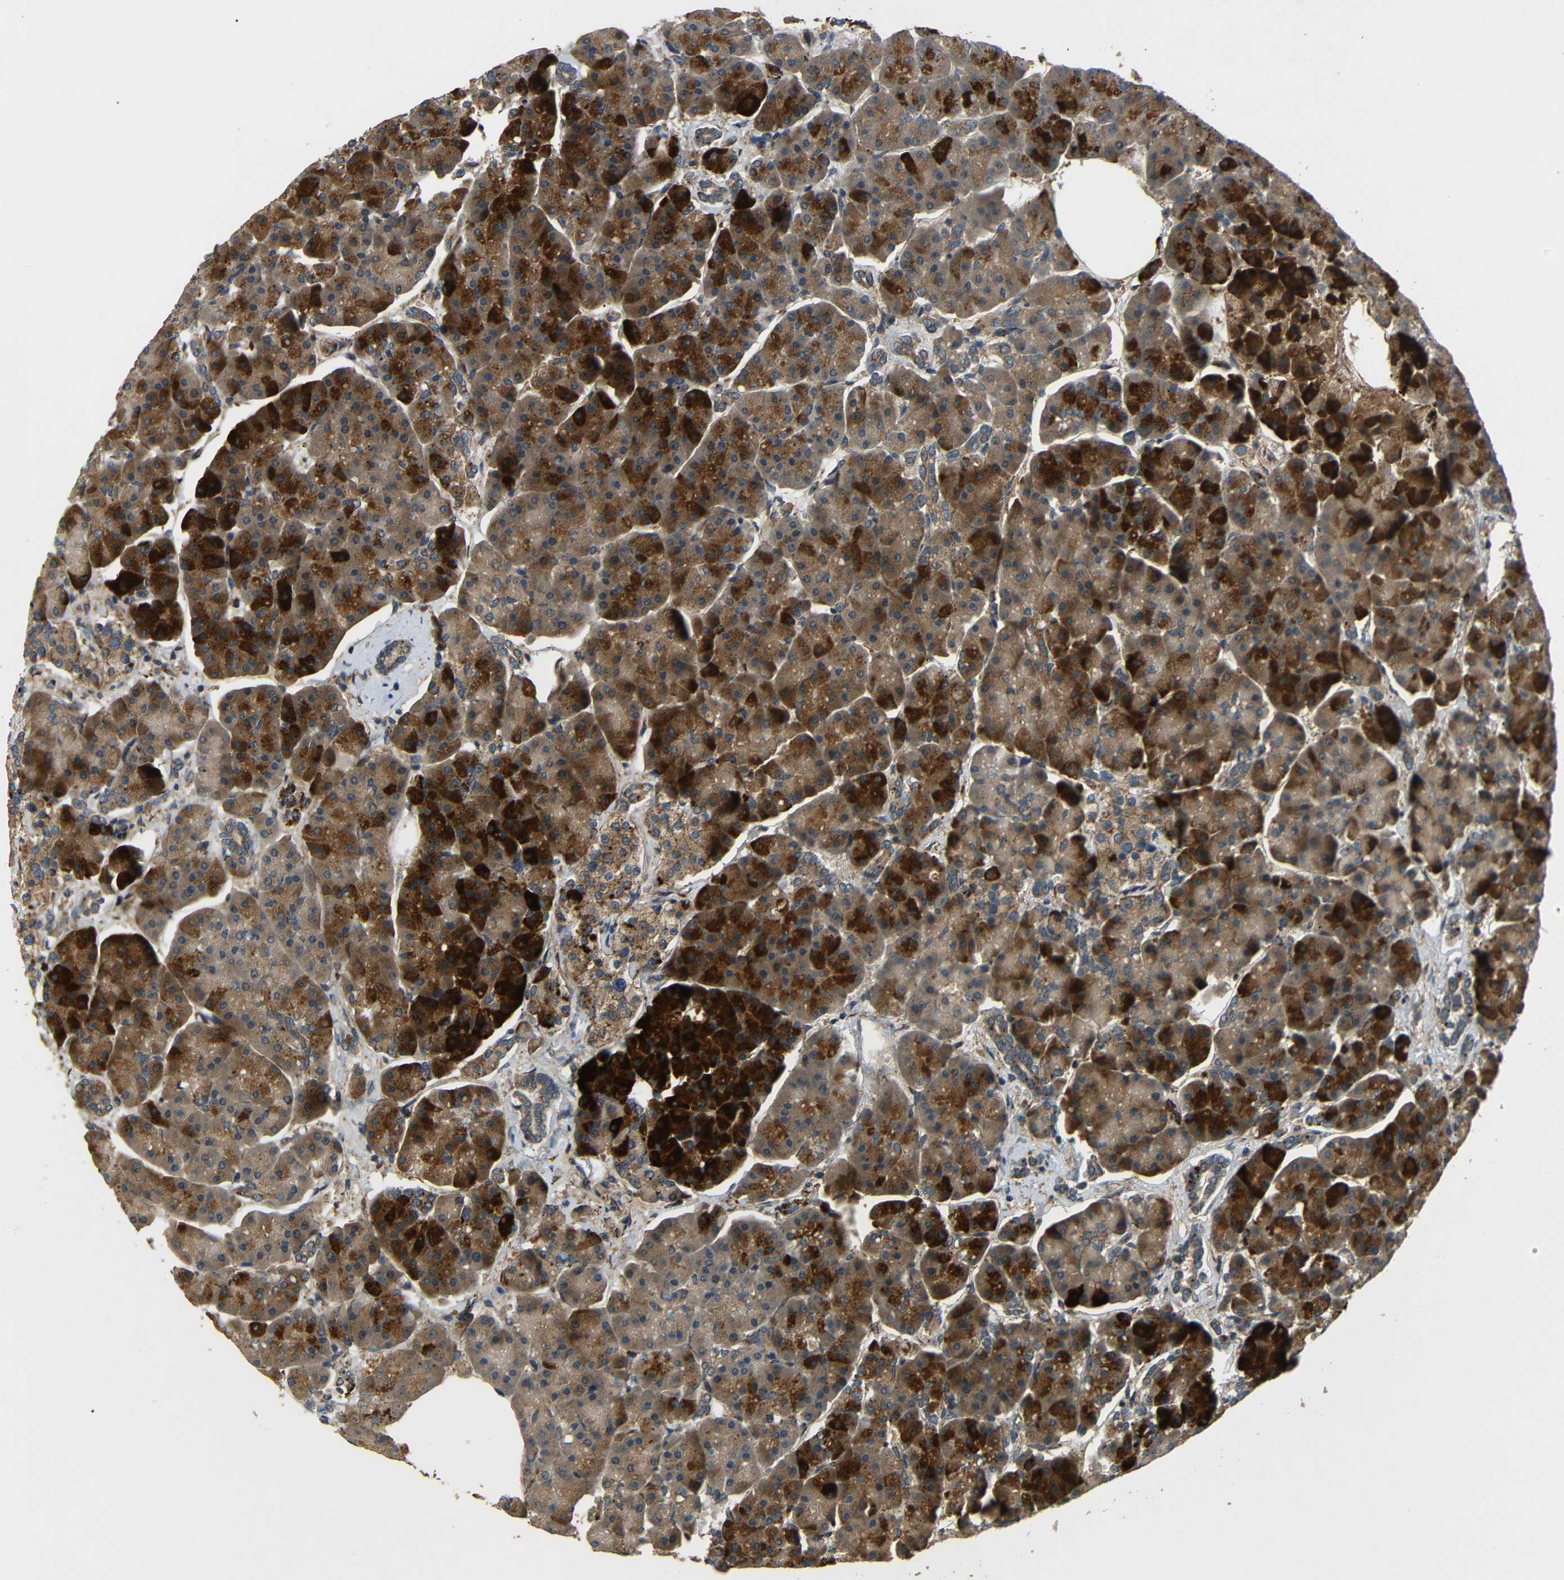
{"staining": {"intensity": "strong", "quantity": ">75%", "location": "cytoplasmic/membranous"}, "tissue": "pancreas", "cell_type": "Exocrine glandular cells", "image_type": "normal", "snomed": [{"axis": "morphology", "description": "Normal tissue, NOS"}, {"axis": "topography", "description": "Pancreas"}], "caption": "Immunohistochemistry of benign human pancreas demonstrates high levels of strong cytoplasmic/membranous positivity in approximately >75% of exocrine glandular cells. (Brightfield microscopy of DAB IHC at high magnification).", "gene": "ATP7A", "patient": {"sex": "female", "age": 70}}